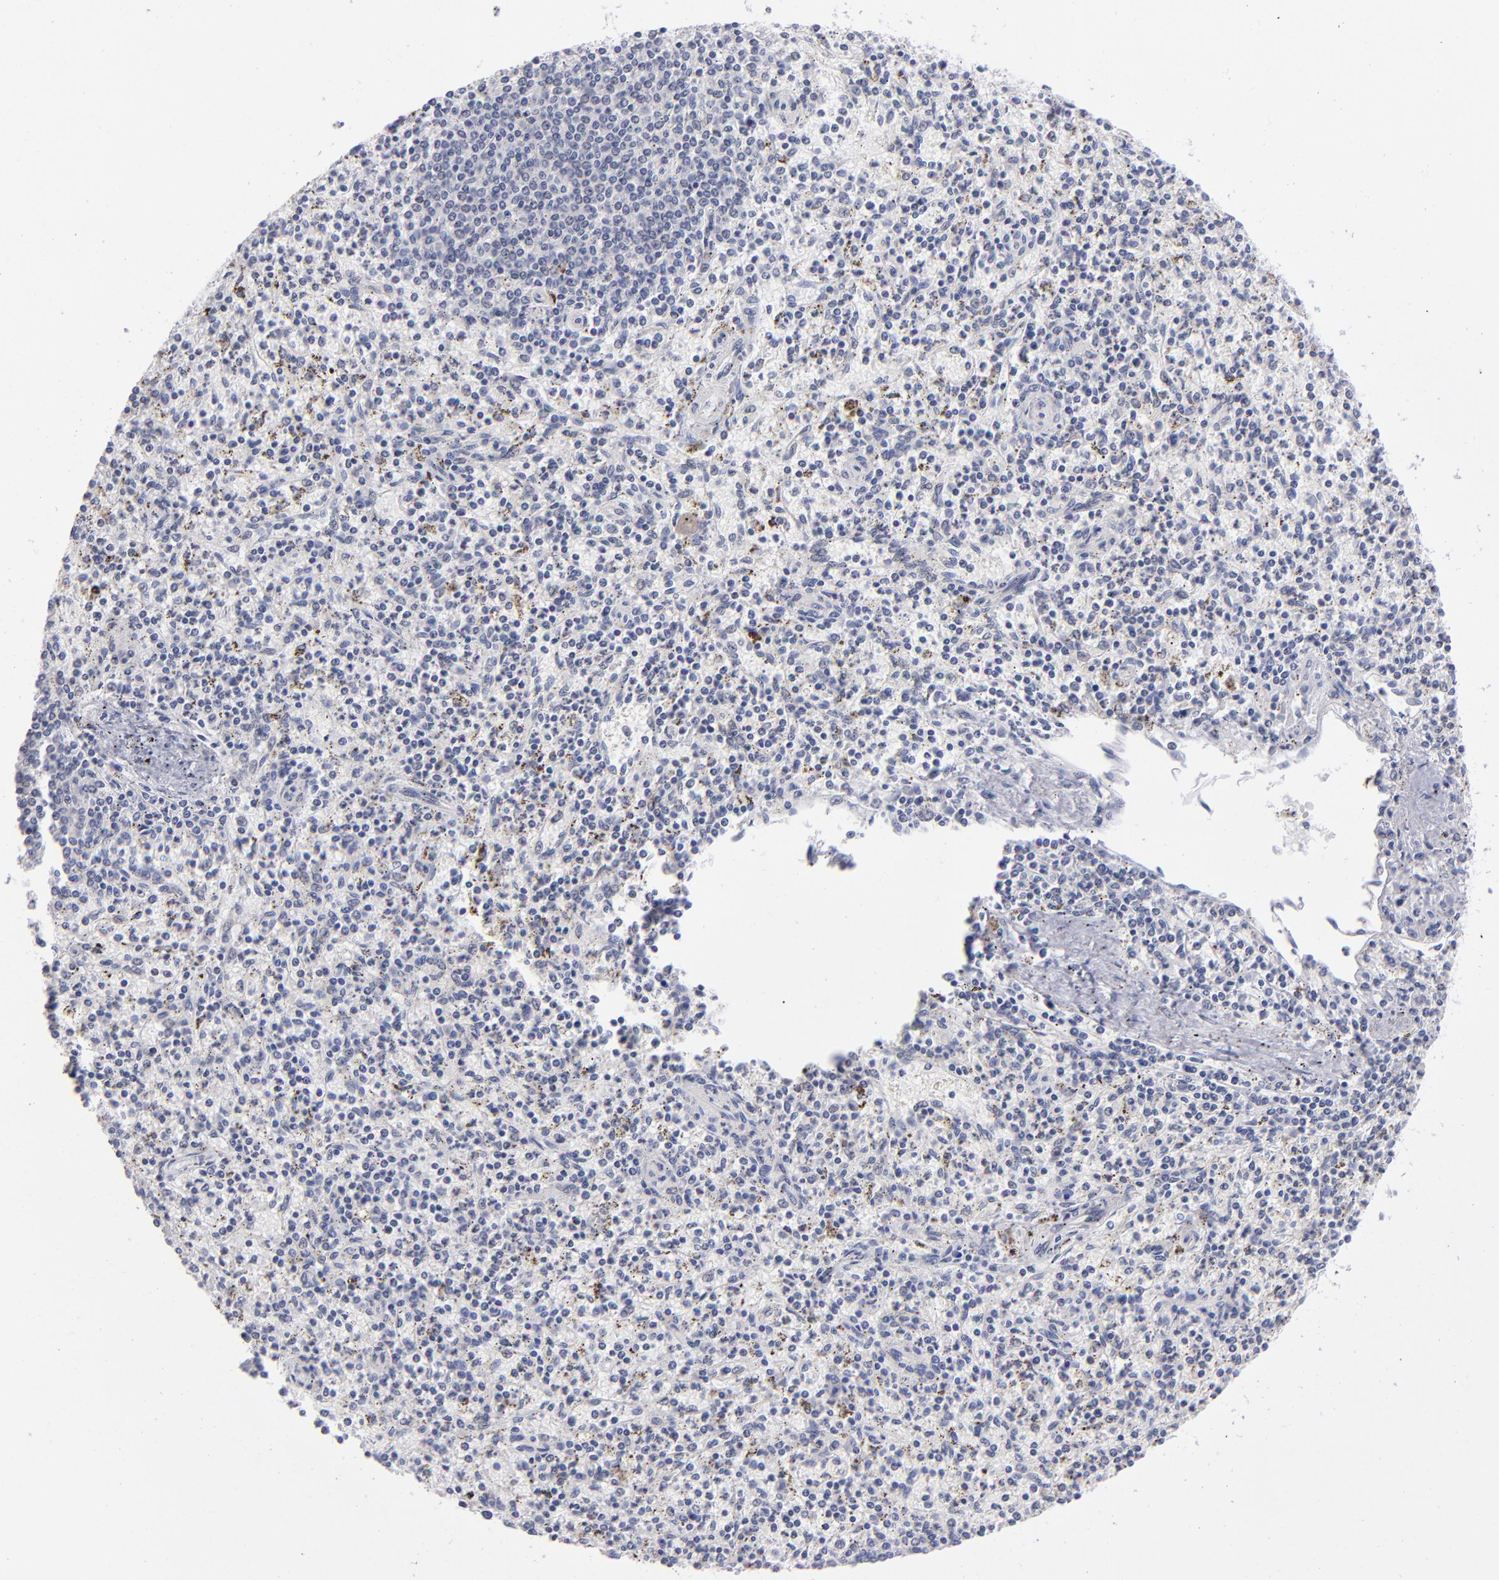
{"staining": {"intensity": "negative", "quantity": "none", "location": "none"}, "tissue": "spleen", "cell_type": "Cells in red pulp", "image_type": "normal", "snomed": [{"axis": "morphology", "description": "Normal tissue, NOS"}, {"axis": "topography", "description": "Spleen"}], "caption": "This image is of unremarkable spleen stained with immunohistochemistry (IHC) to label a protein in brown with the nuclei are counter-stained blue. There is no positivity in cells in red pulp. (DAB (3,3'-diaminobenzidine) immunohistochemistry, high magnification).", "gene": "MTHFD2", "patient": {"sex": "male", "age": 72}}